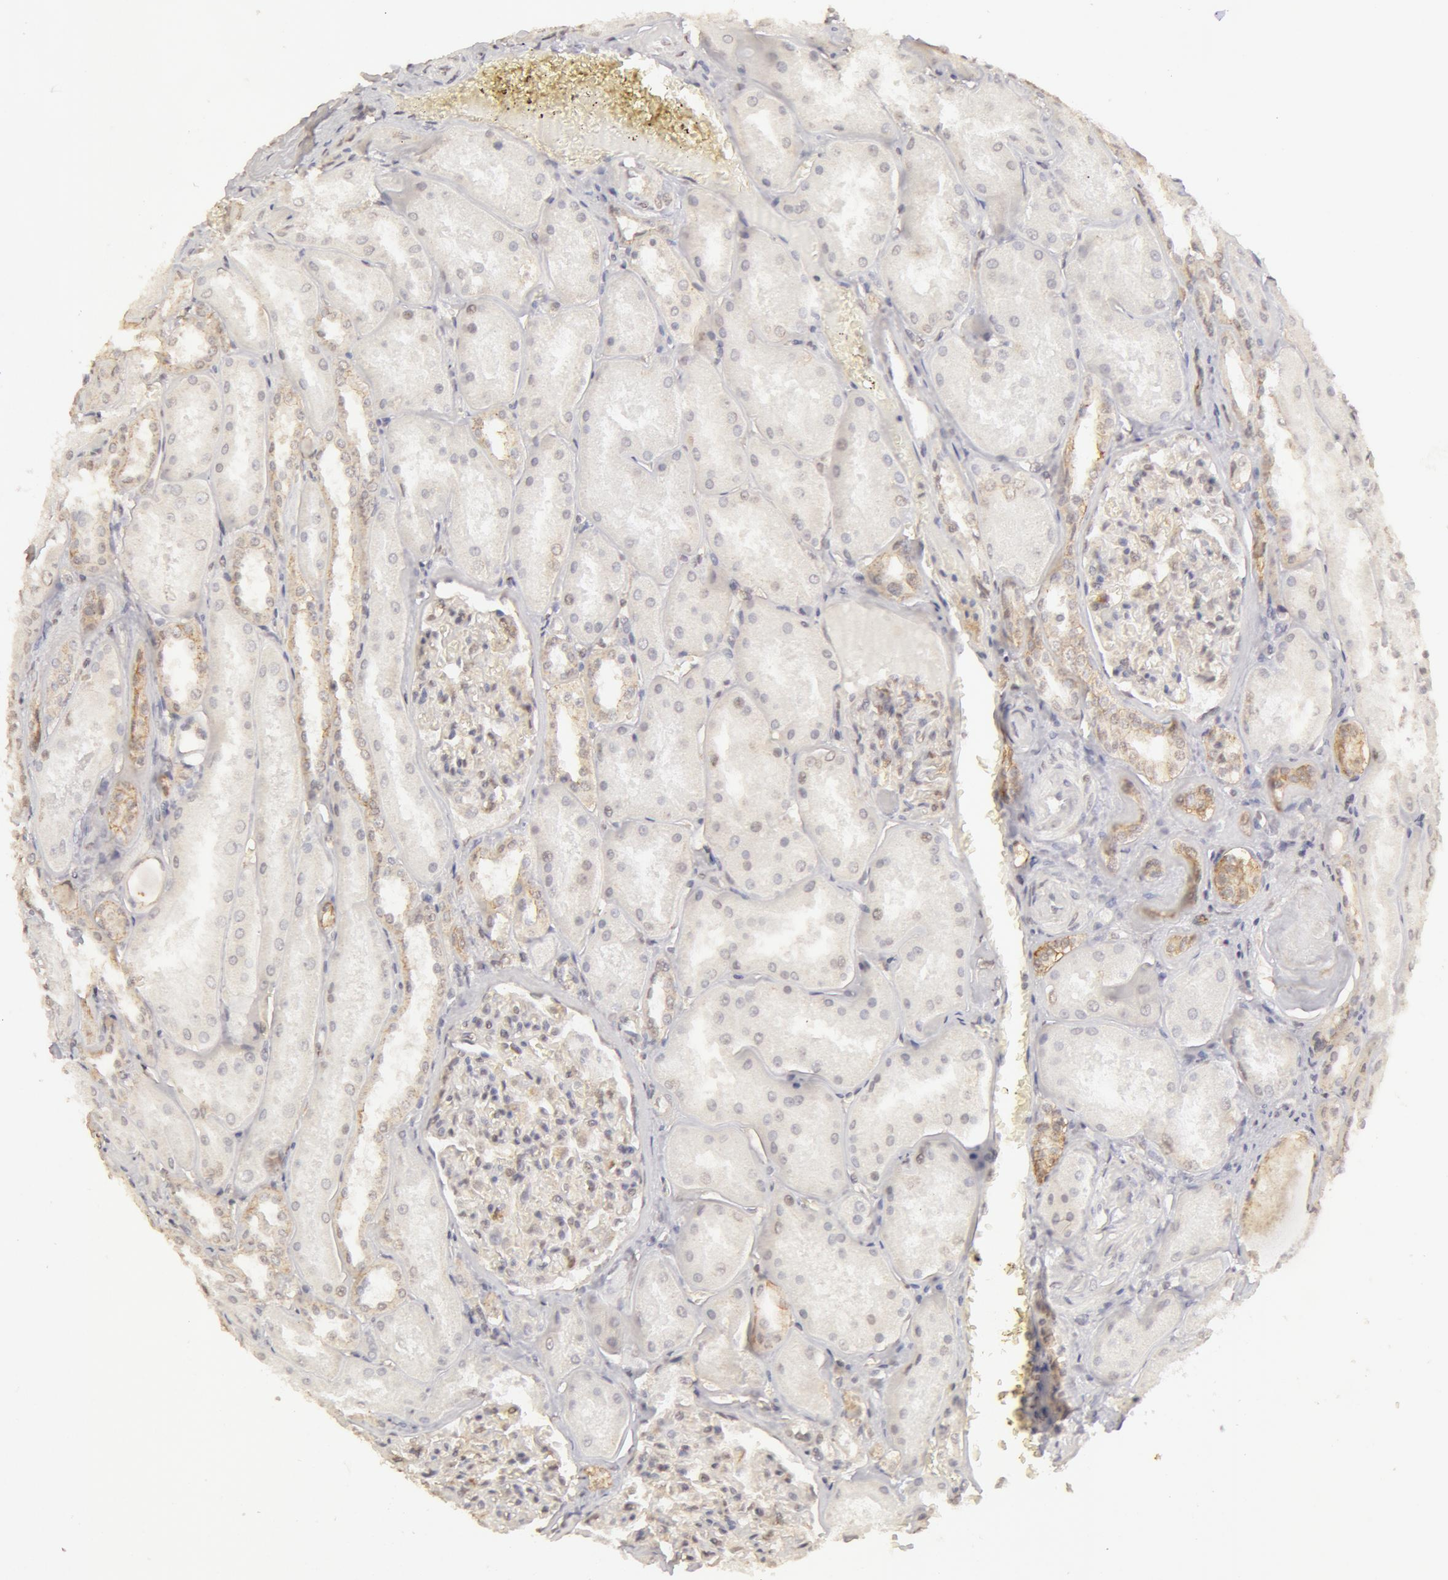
{"staining": {"intensity": "weak", "quantity": ">75%", "location": "cytoplasmic/membranous"}, "tissue": "kidney", "cell_type": "Cells in glomeruli", "image_type": "normal", "snomed": [{"axis": "morphology", "description": "Normal tissue, NOS"}, {"axis": "topography", "description": "Kidney"}], "caption": "Unremarkable kidney exhibits weak cytoplasmic/membranous staining in about >75% of cells in glomeruli, visualized by immunohistochemistry. (Brightfield microscopy of DAB IHC at high magnification).", "gene": "ADAM10", "patient": {"sex": "male", "age": 61}}